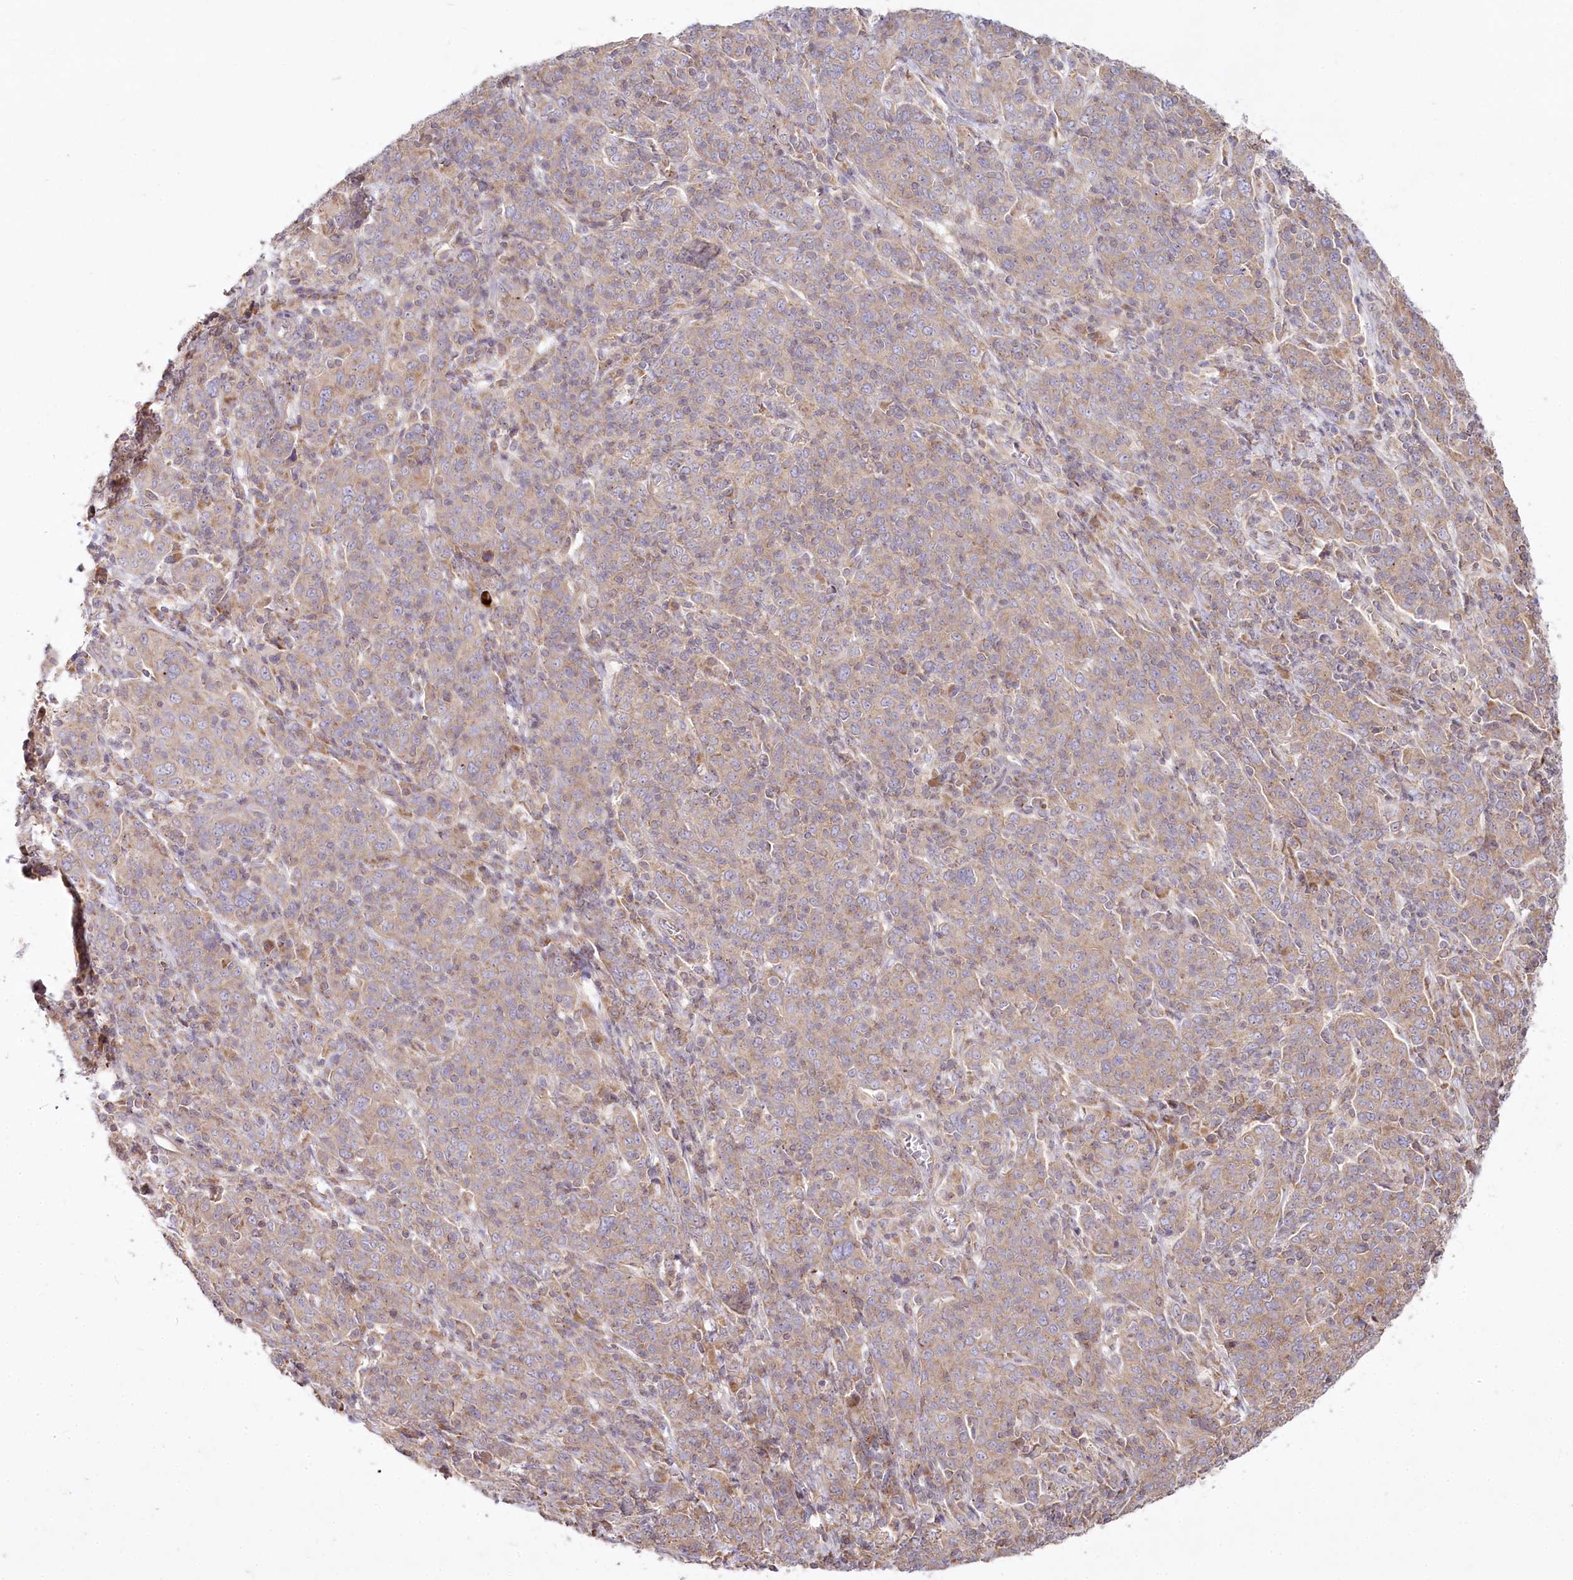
{"staining": {"intensity": "weak", "quantity": ">75%", "location": "cytoplasmic/membranous"}, "tissue": "cervical cancer", "cell_type": "Tumor cells", "image_type": "cancer", "snomed": [{"axis": "morphology", "description": "Squamous cell carcinoma, NOS"}, {"axis": "topography", "description": "Cervix"}], "caption": "Immunohistochemistry histopathology image of neoplastic tissue: cervical cancer stained using immunohistochemistry (IHC) shows low levels of weak protein expression localized specifically in the cytoplasmic/membranous of tumor cells, appearing as a cytoplasmic/membranous brown color.", "gene": "ACOX2", "patient": {"sex": "female", "age": 67}}